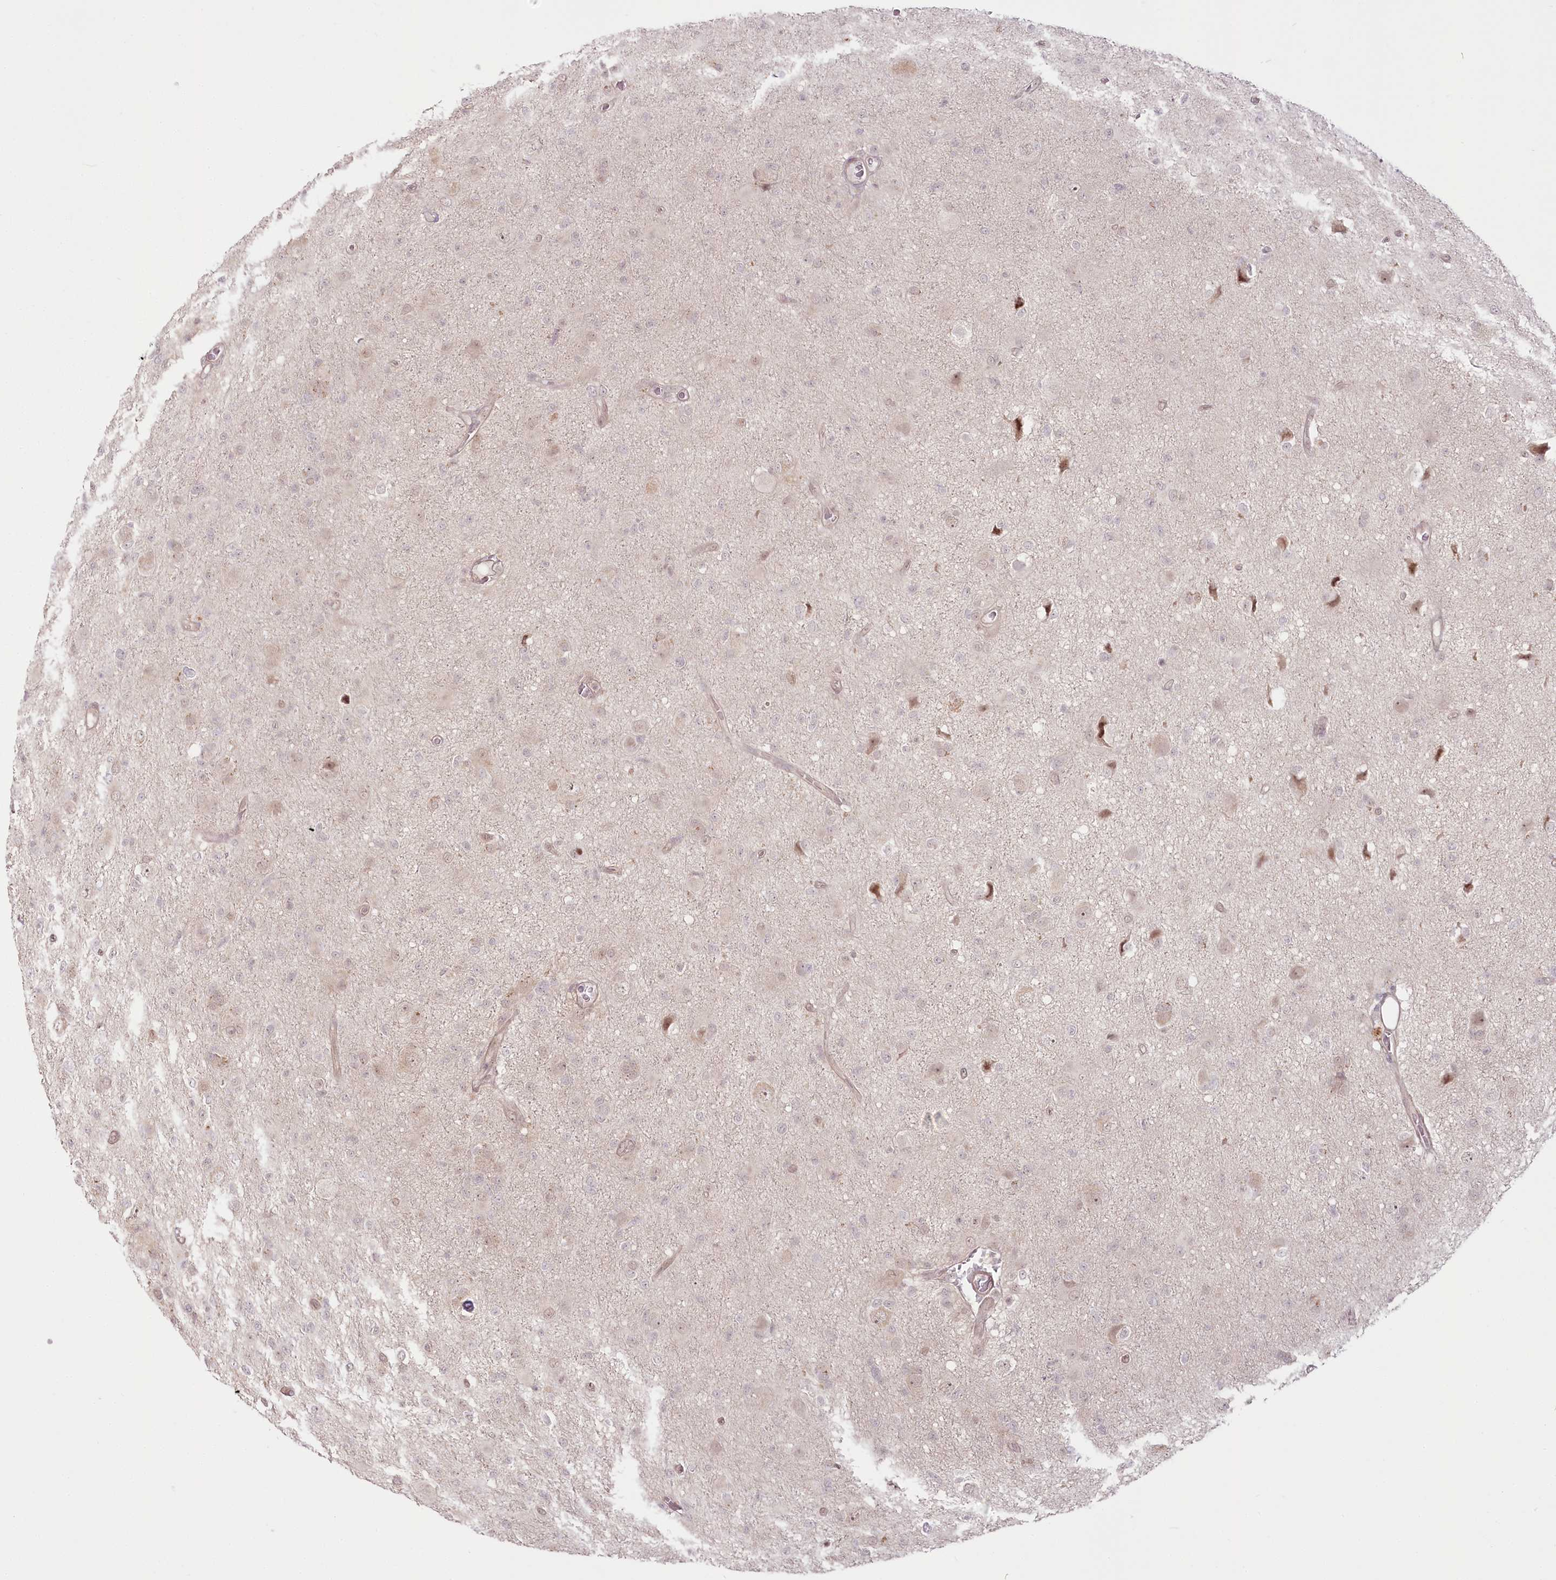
{"staining": {"intensity": "weak", "quantity": "25%-75%", "location": "cytoplasmic/membranous,nuclear"}, "tissue": "glioma", "cell_type": "Tumor cells", "image_type": "cancer", "snomed": [{"axis": "morphology", "description": "Glioma, malignant, High grade"}, {"axis": "topography", "description": "Brain"}], "caption": "The micrograph demonstrates staining of malignant glioma (high-grade), revealing weak cytoplasmic/membranous and nuclear protein expression (brown color) within tumor cells. The staining was performed using DAB, with brown indicating positive protein expression. Nuclei are stained blue with hematoxylin.", "gene": "R3HDM2", "patient": {"sex": "female", "age": 57}}